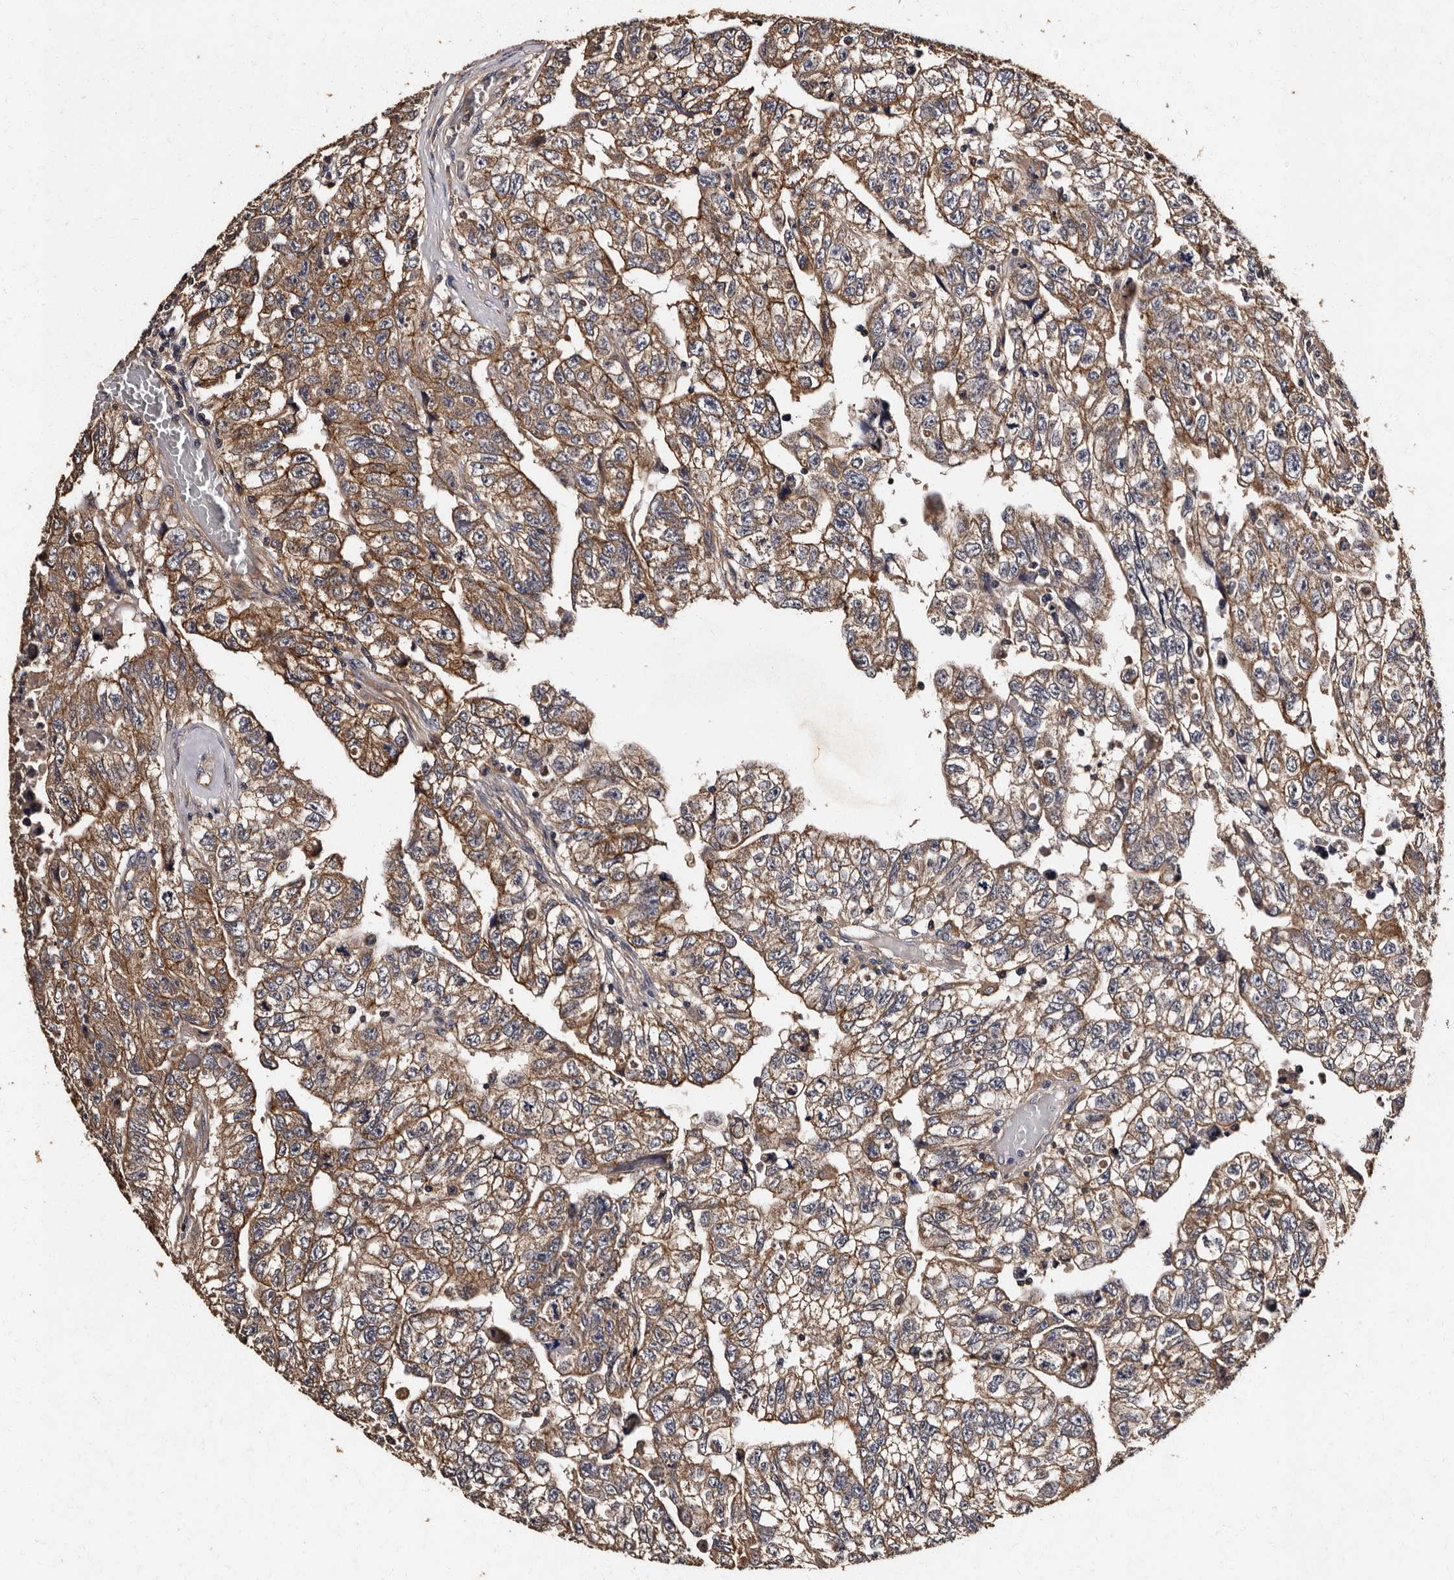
{"staining": {"intensity": "moderate", "quantity": ">75%", "location": "cytoplasmic/membranous"}, "tissue": "testis cancer", "cell_type": "Tumor cells", "image_type": "cancer", "snomed": [{"axis": "morphology", "description": "Carcinoma, Embryonal, NOS"}, {"axis": "topography", "description": "Testis"}], "caption": "Testis cancer (embryonal carcinoma) stained for a protein shows moderate cytoplasmic/membranous positivity in tumor cells.", "gene": "ADCK5", "patient": {"sex": "male", "age": 36}}